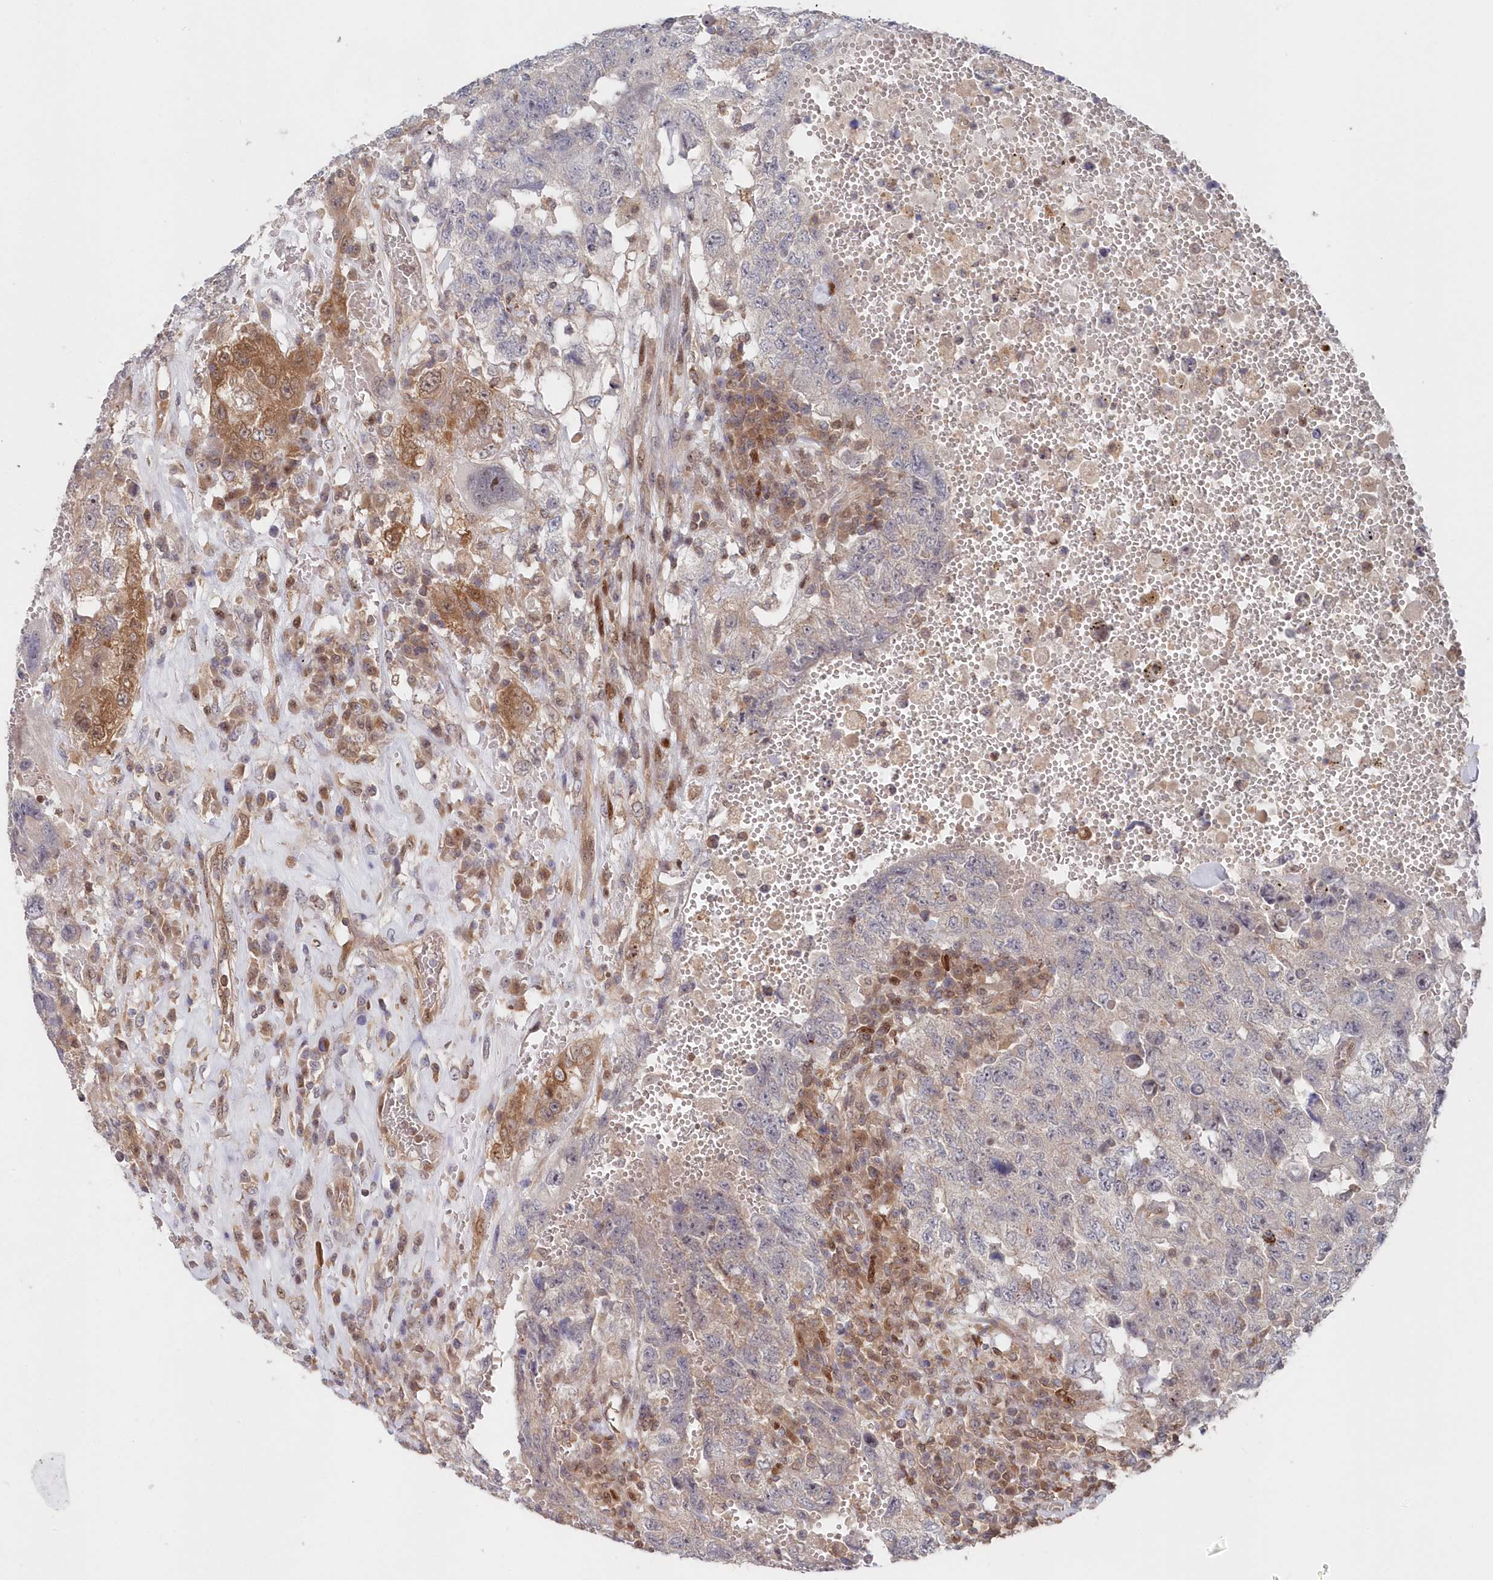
{"staining": {"intensity": "negative", "quantity": "none", "location": "none"}, "tissue": "testis cancer", "cell_type": "Tumor cells", "image_type": "cancer", "snomed": [{"axis": "morphology", "description": "Carcinoma, Embryonal, NOS"}, {"axis": "topography", "description": "Testis"}], "caption": "This is an immunohistochemistry image of testis cancer (embryonal carcinoma). There is no positivity in tumor cells.", "gene": "ABHD14B", "patient": {"sex": "male", "age": 26}}